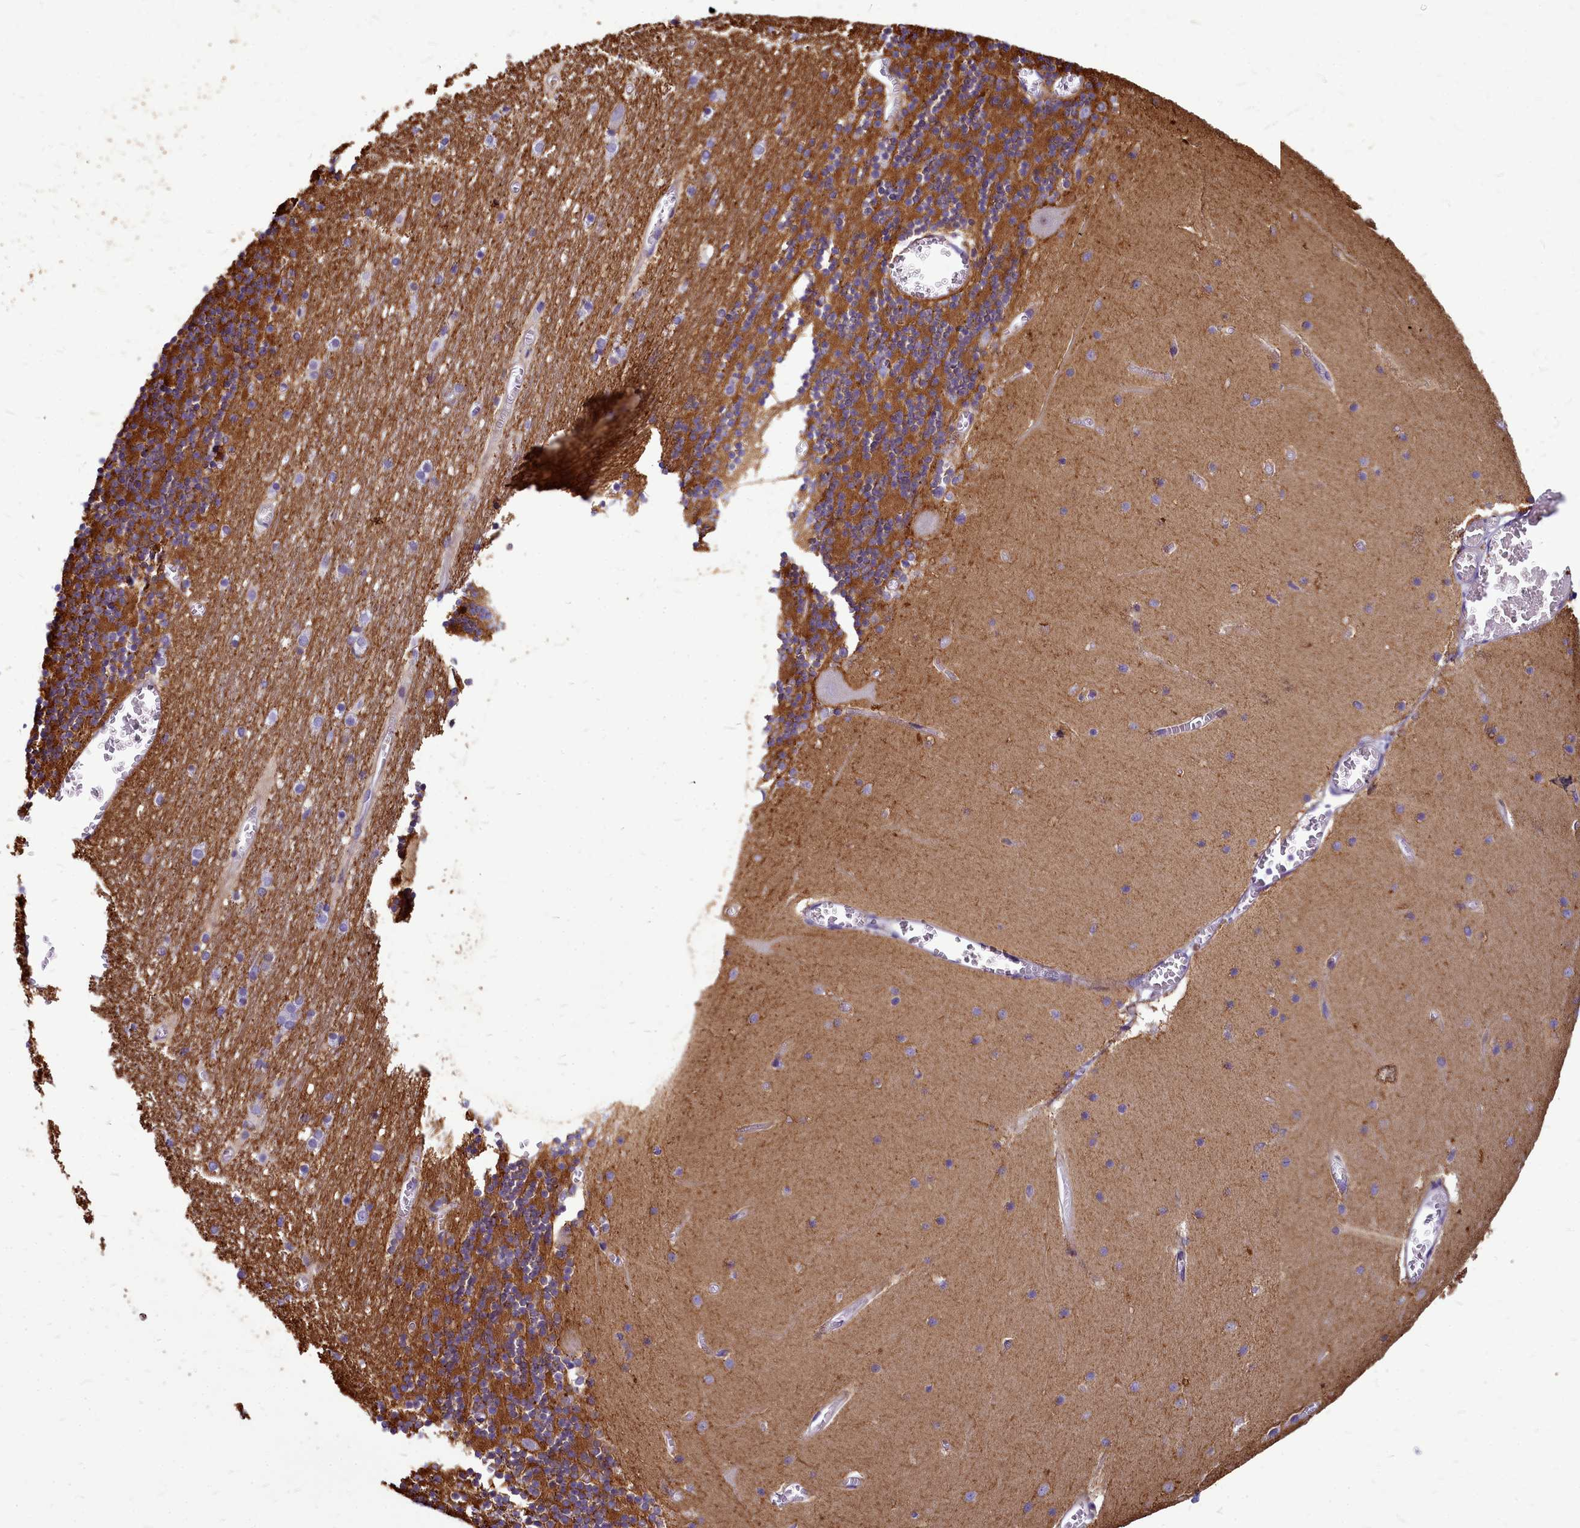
{"staining": {"intensity": "moderate", "quantity": ">75%", "location": "cytoplasmic/membranous"}, "tissue": "cerebellum", "cell_type": "Cells in granular layer", "image_type": "normal", "snomed": [{"axis": "morphology", "description": "Normal tissue, NOS"}, {"axis": "topography", "description": "Cerebellum"}], "caption": "Protein expression analysis of unremarkable cerebellum exhibits moderate cytoplasmic/membranous positivity in approximately >75% of cells in granular layer.", "gene": "TTC5", "patient": {"sex": "female", "age": 28}}